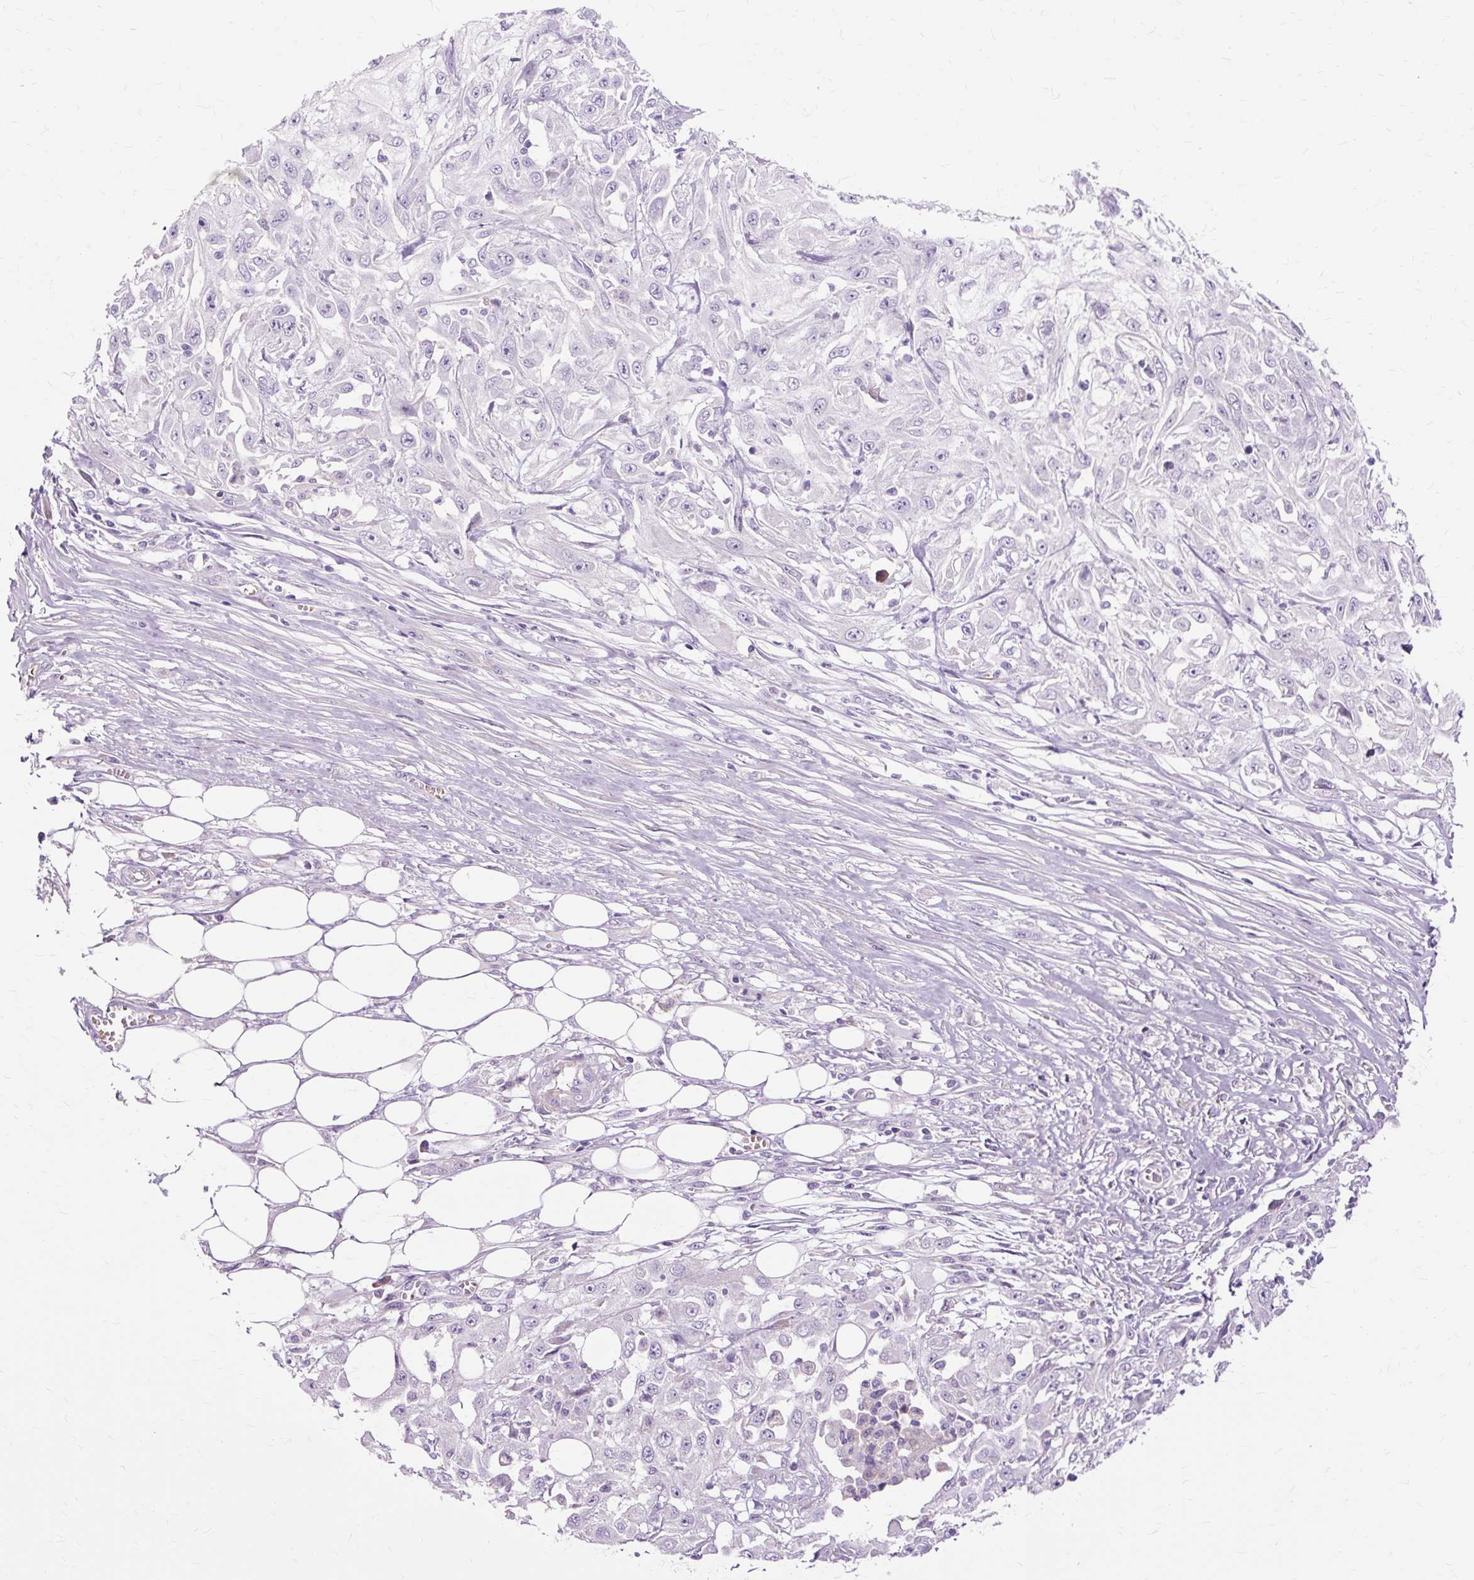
{"staining": {"intensity": "negative", "quantity": "none", "location": "none"}, "tissue": "skin cancer", "cell_type": "Tumor cells", "image_type": "cancer", "snomed": [{"axis": "morphology", "description": "Squamous cell carcinoma, NOS"}, {"axis": "morphology", "description": "Squamous cell carcinoma, metastatic, NOS"}, {"axis": "topography", "description": "Skin"}, {"axis": "topography", "description": "Lymph node"}], "caption": "The image reveals no staining of tumor cells in skin cancer. (DAB immunohistochemistry with hematoxylin counter stain).", "gene": "DCTN4", "patient": {"sex": "male", "age": 75}}